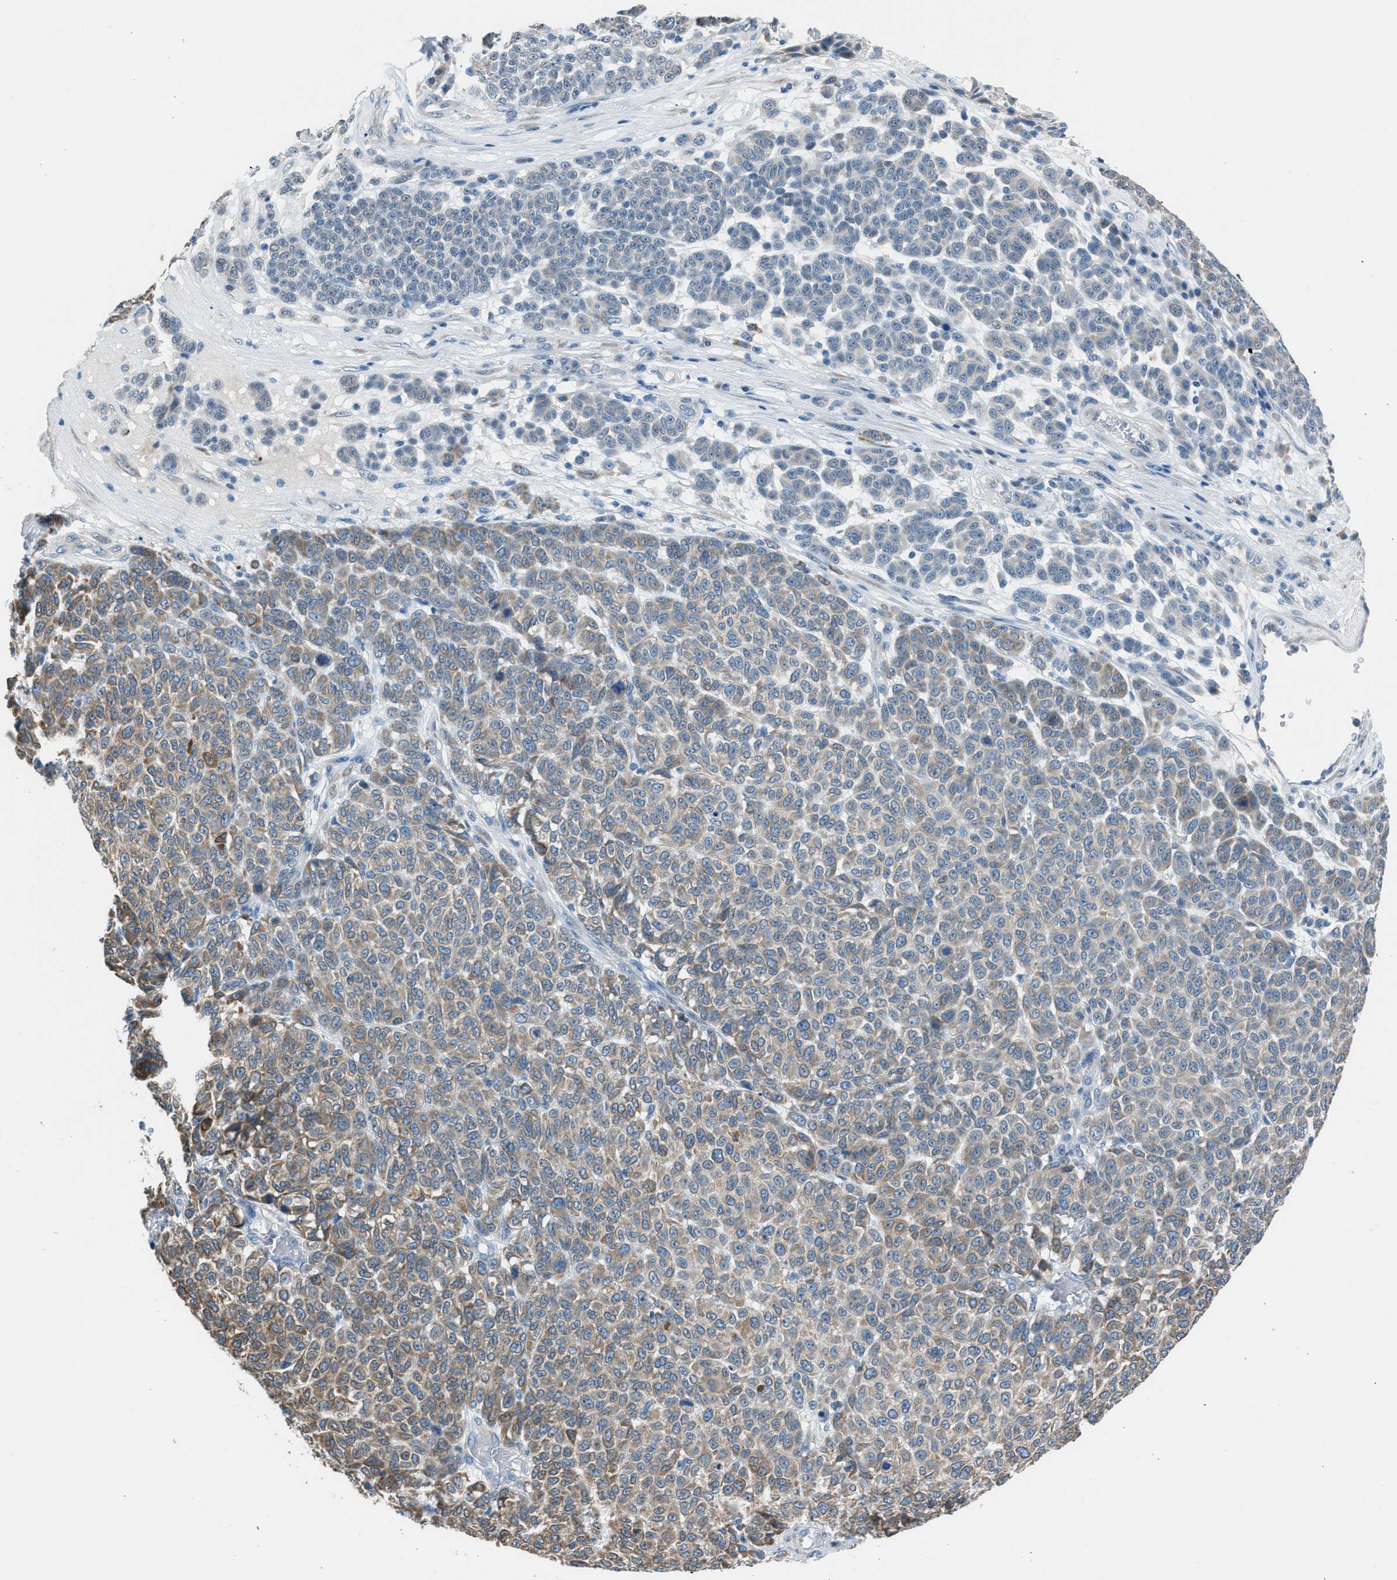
{"staining": {"intensity": "weak", "quantity": "25%-75%", "location": "cytoplasmic/membranous"}, "tissue": "melanoma", "cell_type": "Tumor cells", "image_type": "cancer", "snomed": [{"axis": "morphology", "description": "Malignant melanoma, NOS"}, {"axis": "topography", "description": "Skin"}], "caption": "DAB (3,3'-diaminobenzidine) immunohistochemical staining of melanoma shows weak cytoplasmic/membranous protein staining in approximately 25%-75% of tumor cells. Ihc stains the protein of interest in brown and the nuclei are stained blue.", "gene": "RNF41", "patient": {"sex": "male", "age": 59}}